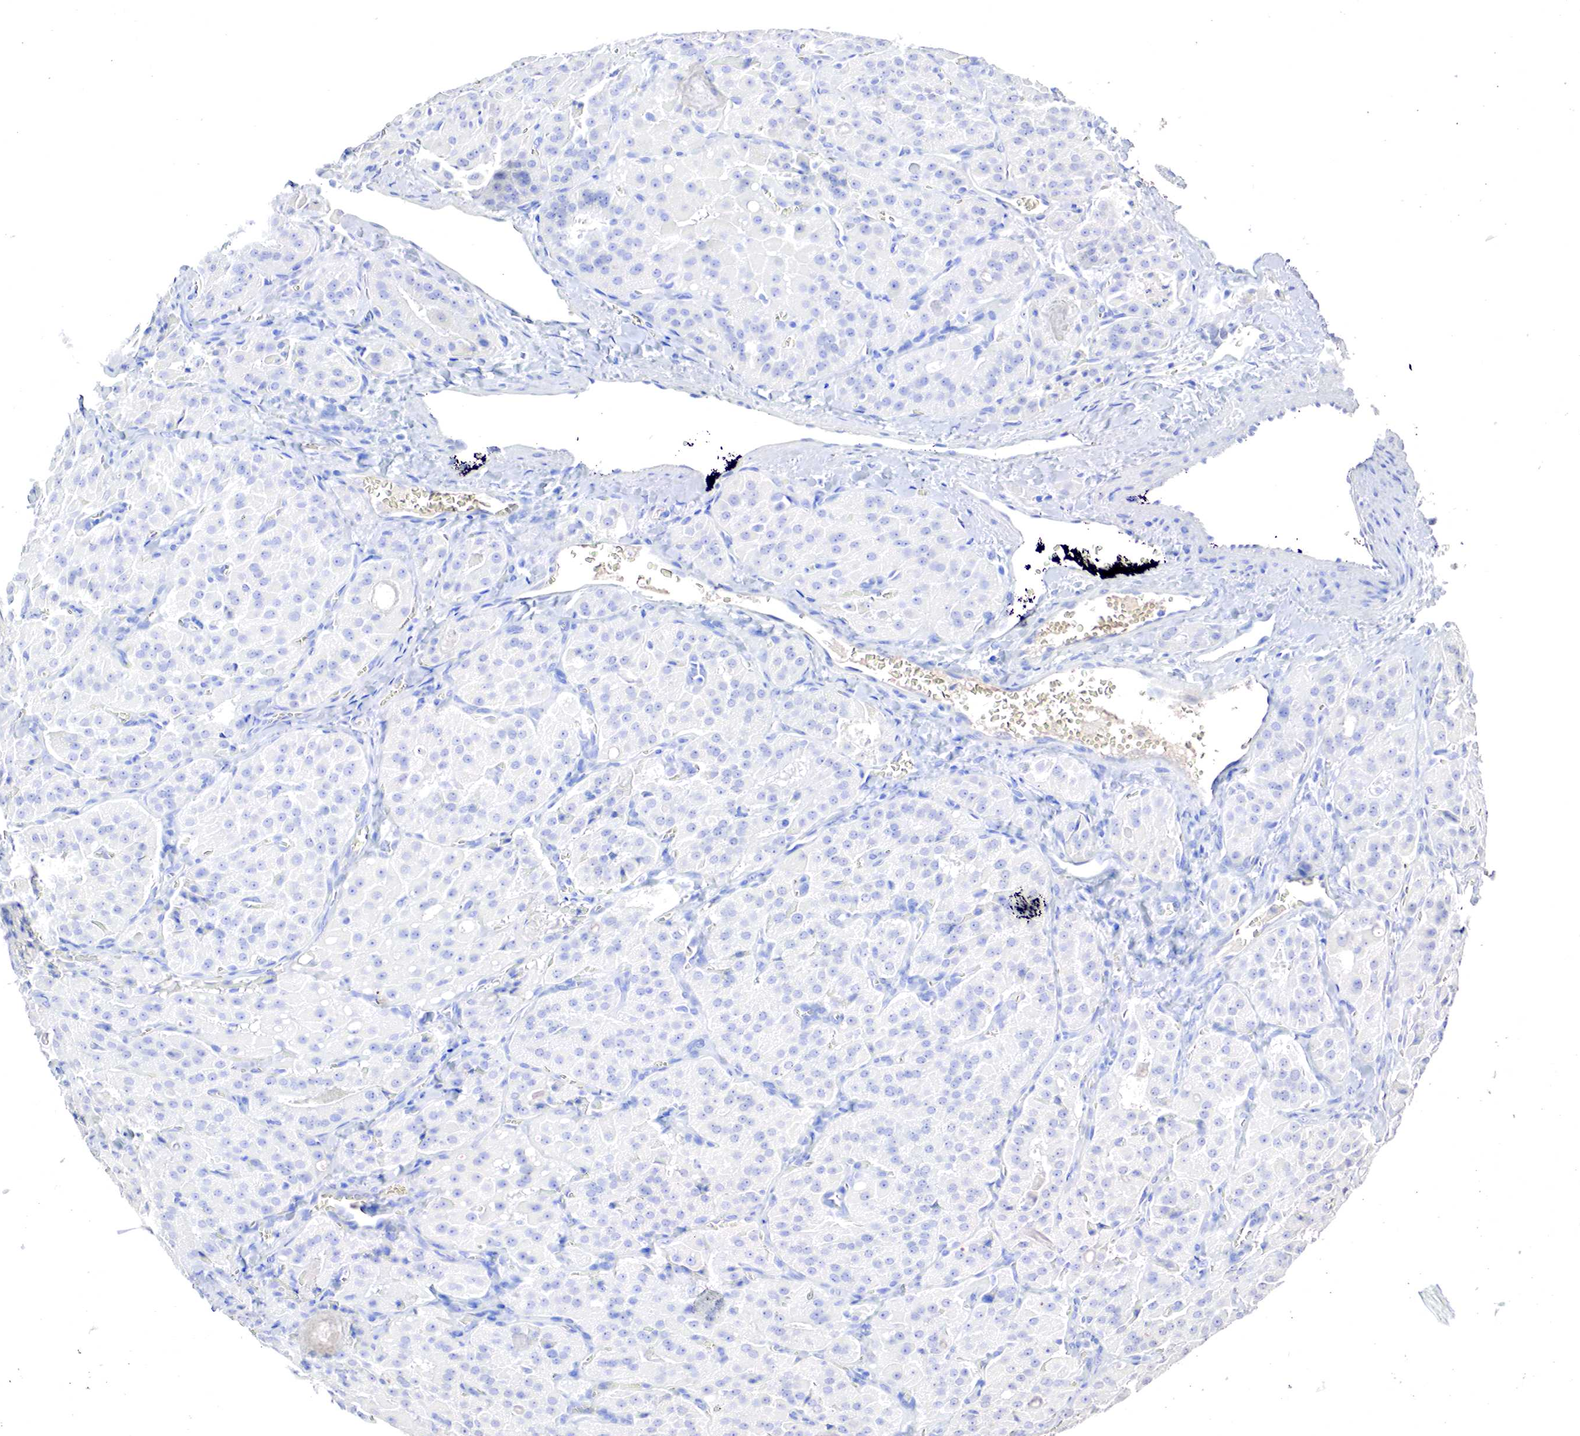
{"staining": {"intensity": "negative", "quantity": "none", "location": "none"}, "tissue": "thyroid cancer", "cell_type": "Tumor cells", "image_type": "cancer", "snomed": [{"axis": "morphology", "description": "Carcinoma, NOS"}, {"axis": "topography", "description": "Thyroid gland"}], "caption": "Protein analysis of carcinoma (thyroid) demonstrates no significant staining in tumor cells.", "gene": "OTC", "patient": {"sex": "male", "age": 76}}